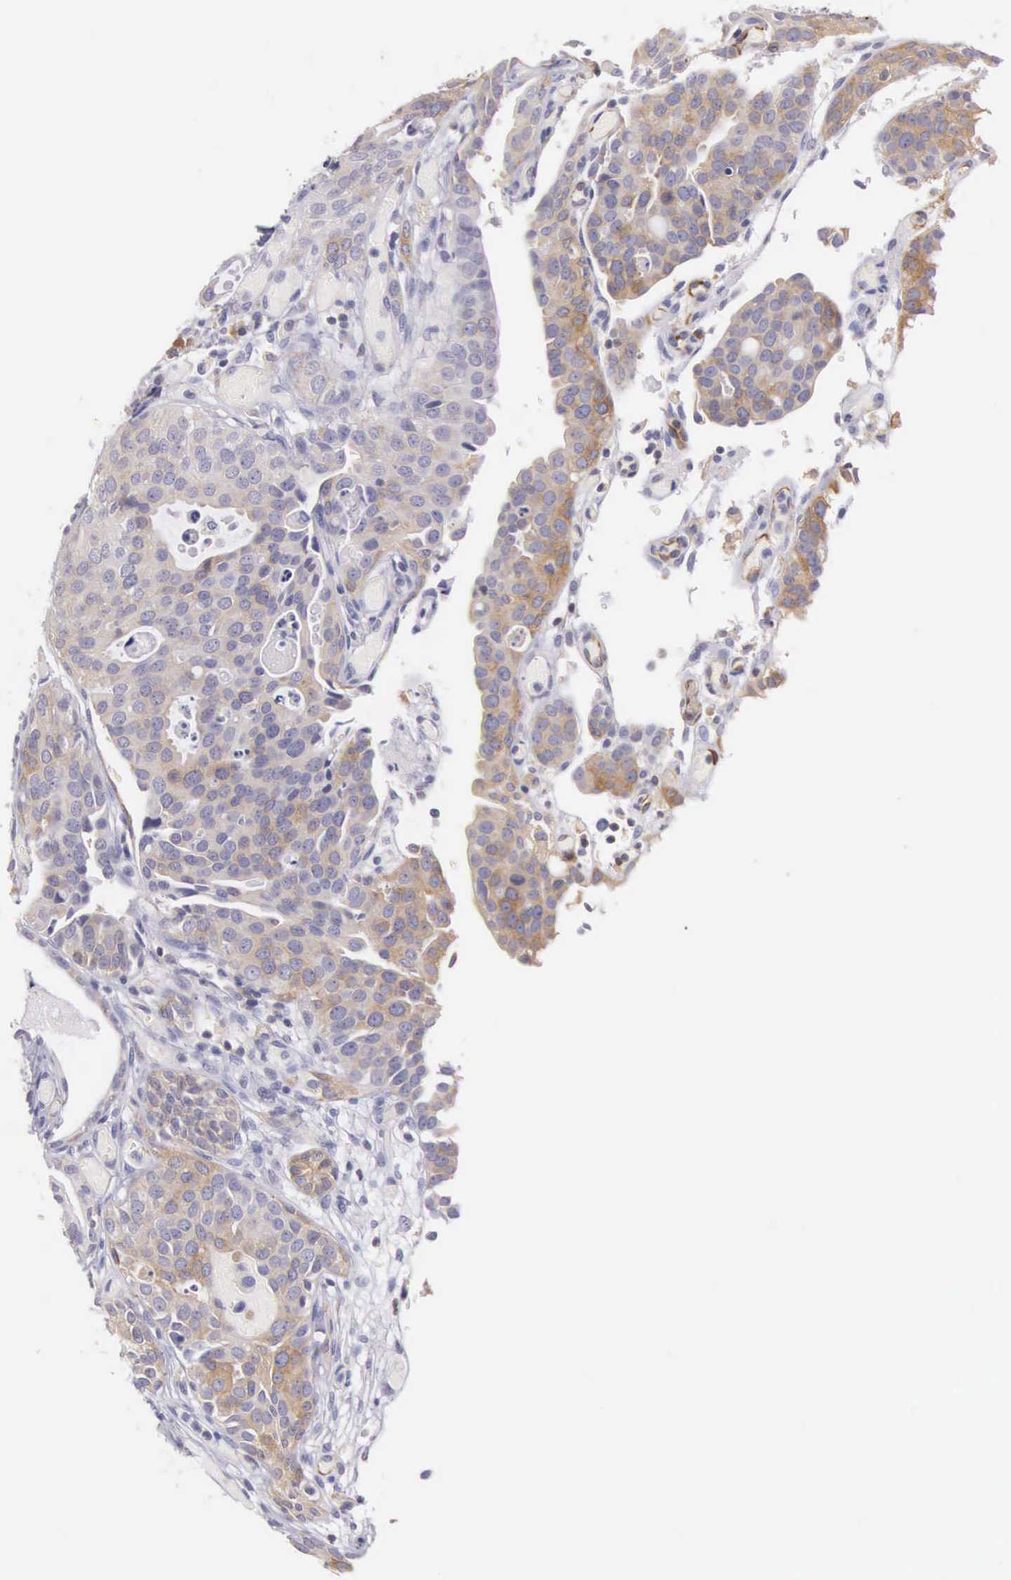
{"staining": {"intensity": "weak", "quantity": "<25%", "location": "cytoplasmic/membranous"}, "tissue": "urothelial cancer", "cell_type": "Tumor cells", "image_type": "cancer", "snomed": [{"axis": "morphology", "description": "Urothelial carcinoma, High grade"}, {"axis": "topography", "description": "Urinary bladder"}], "caption": "A micrograph of urothelial carcinoma (high-grade) stained for a protein shows no brown staining in tumor cells.", "gene": "OSBPL3", "patient": {"sex": "male", "age": 78}}